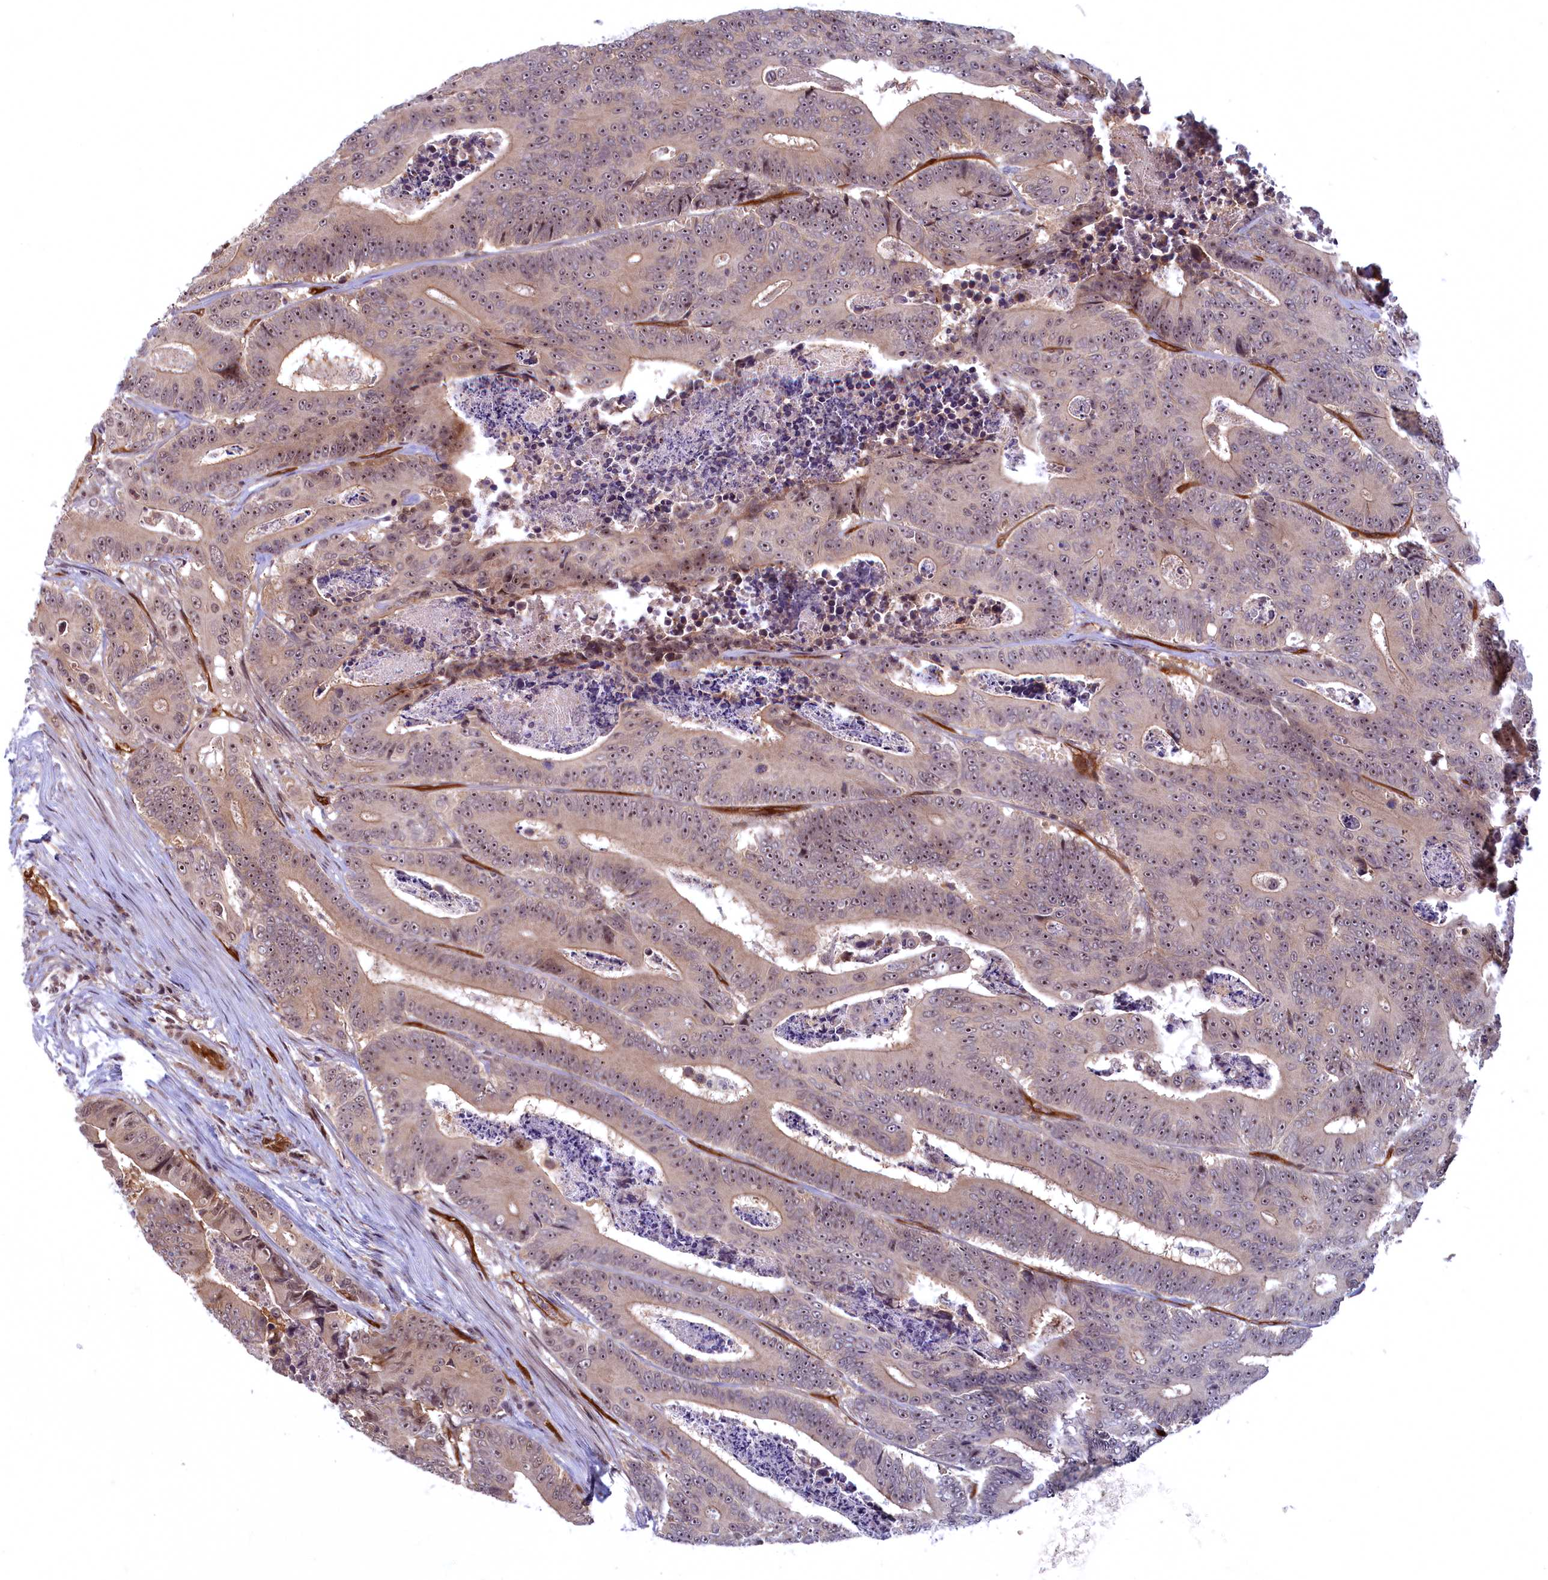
{"staining": {"intensity": "weak", "quantity": "<25%", "location": "cytoplasmic/membranous,nuclear"}, "tissue": "colorectal cancer", "cell_type": "Tumor cells", "image_type": "cancer", "snomed": [{"axis": "morphology", "description": "Adenocarcinoma, NOS"}, {"axis": "topography", "description": "Colon"}], "caption": "Histopathology image shows no protein staining in tumor cells of colorectal cancer tissue.", "gene": "SNRK", "patient": {"sex": "male", "age": 83}}